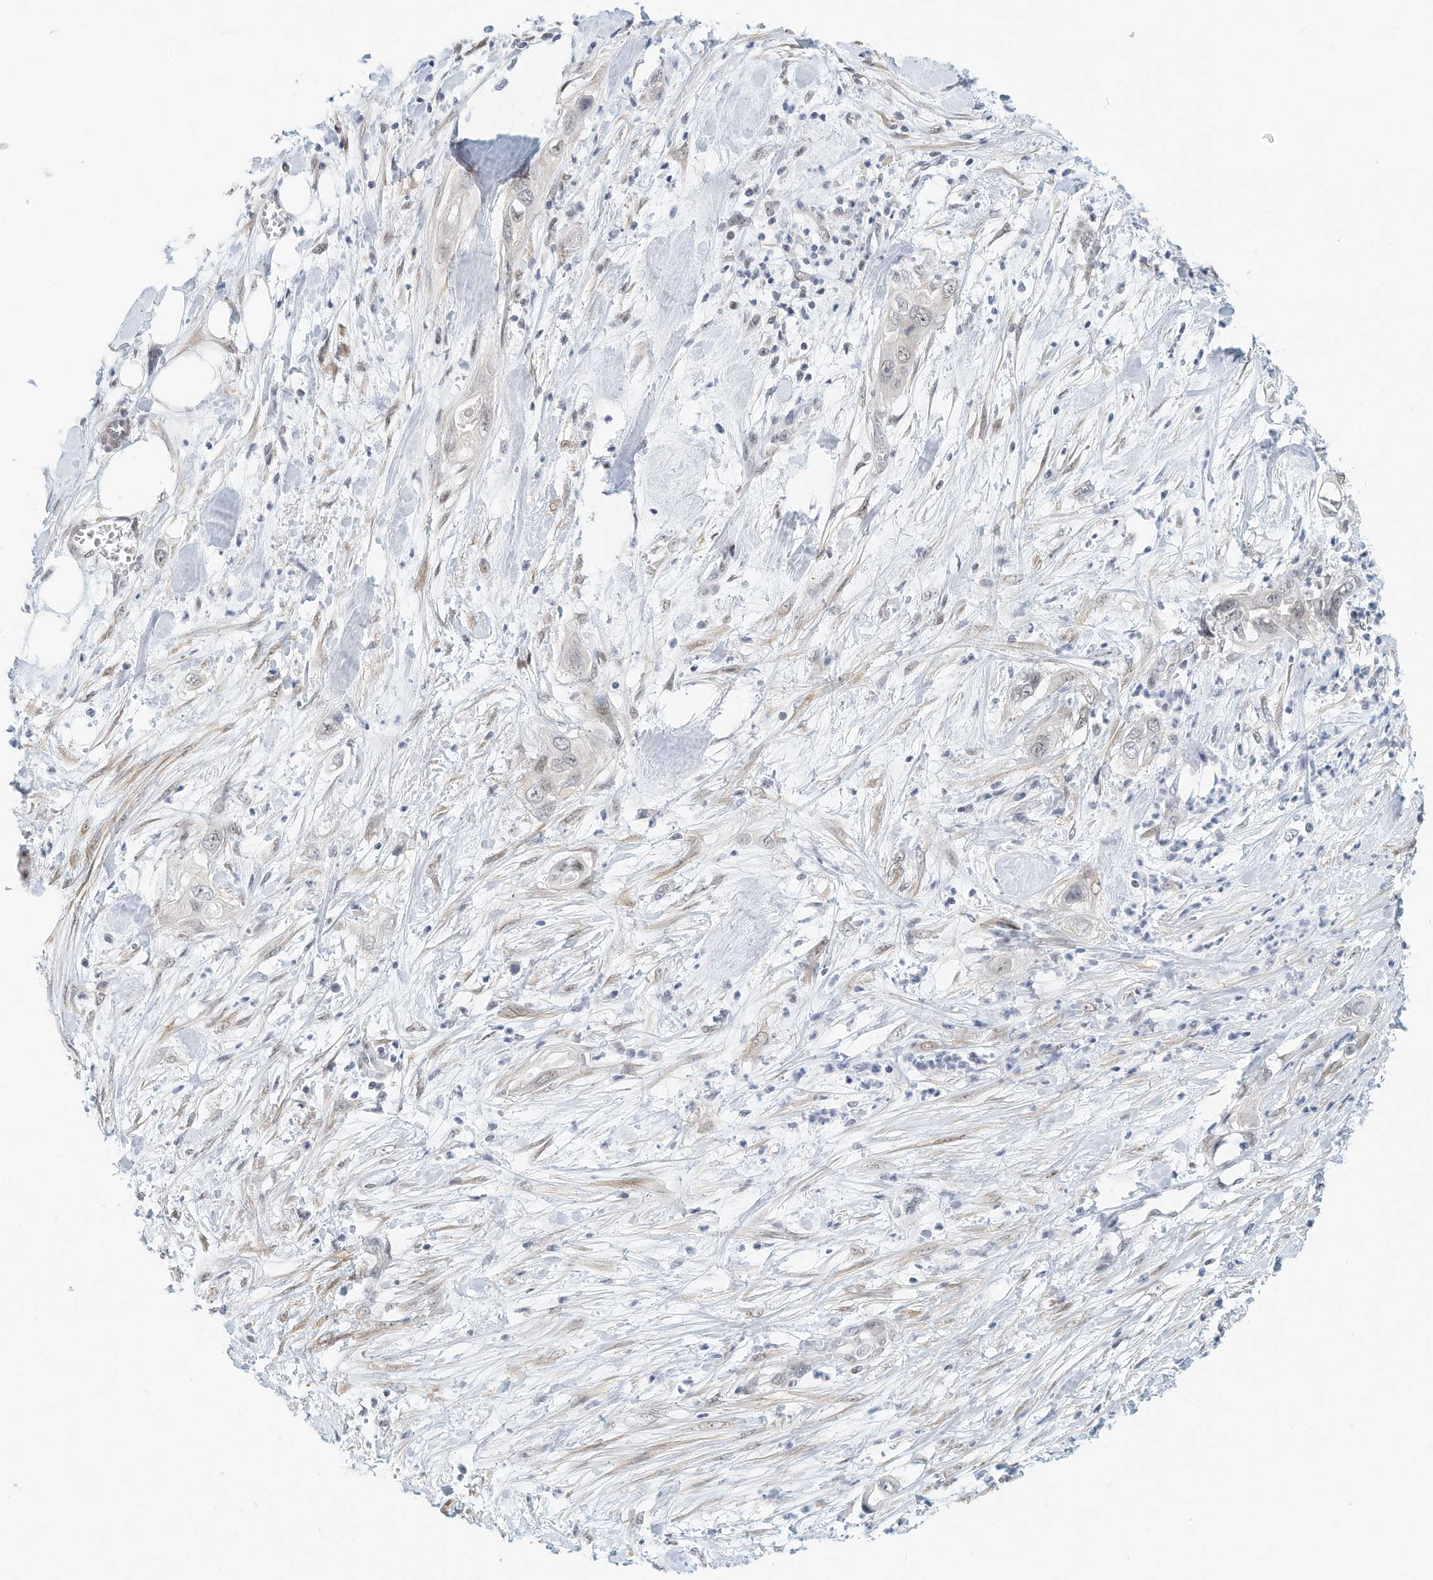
{"staining": {"intensity": "negative", "quantity": "none", "location": "none"}, "tissue": "pancreatic cancer", "cell_type": "Tumor cells", "image_type": "cancer", "snomed": [{"axis": "morphology", "description": "Adenocarcinoma, NOS"}, {"axis": "topography", "description": "Pancreas"}], "caption": "DAB (3,3'-diaminobenzidine) immunohistochemical staining of pancreatic cancer demonstrates no significant expression in tumor cells.", "gene": "ARHGAP28", "patient": {"sex": "female", "age": 78}}